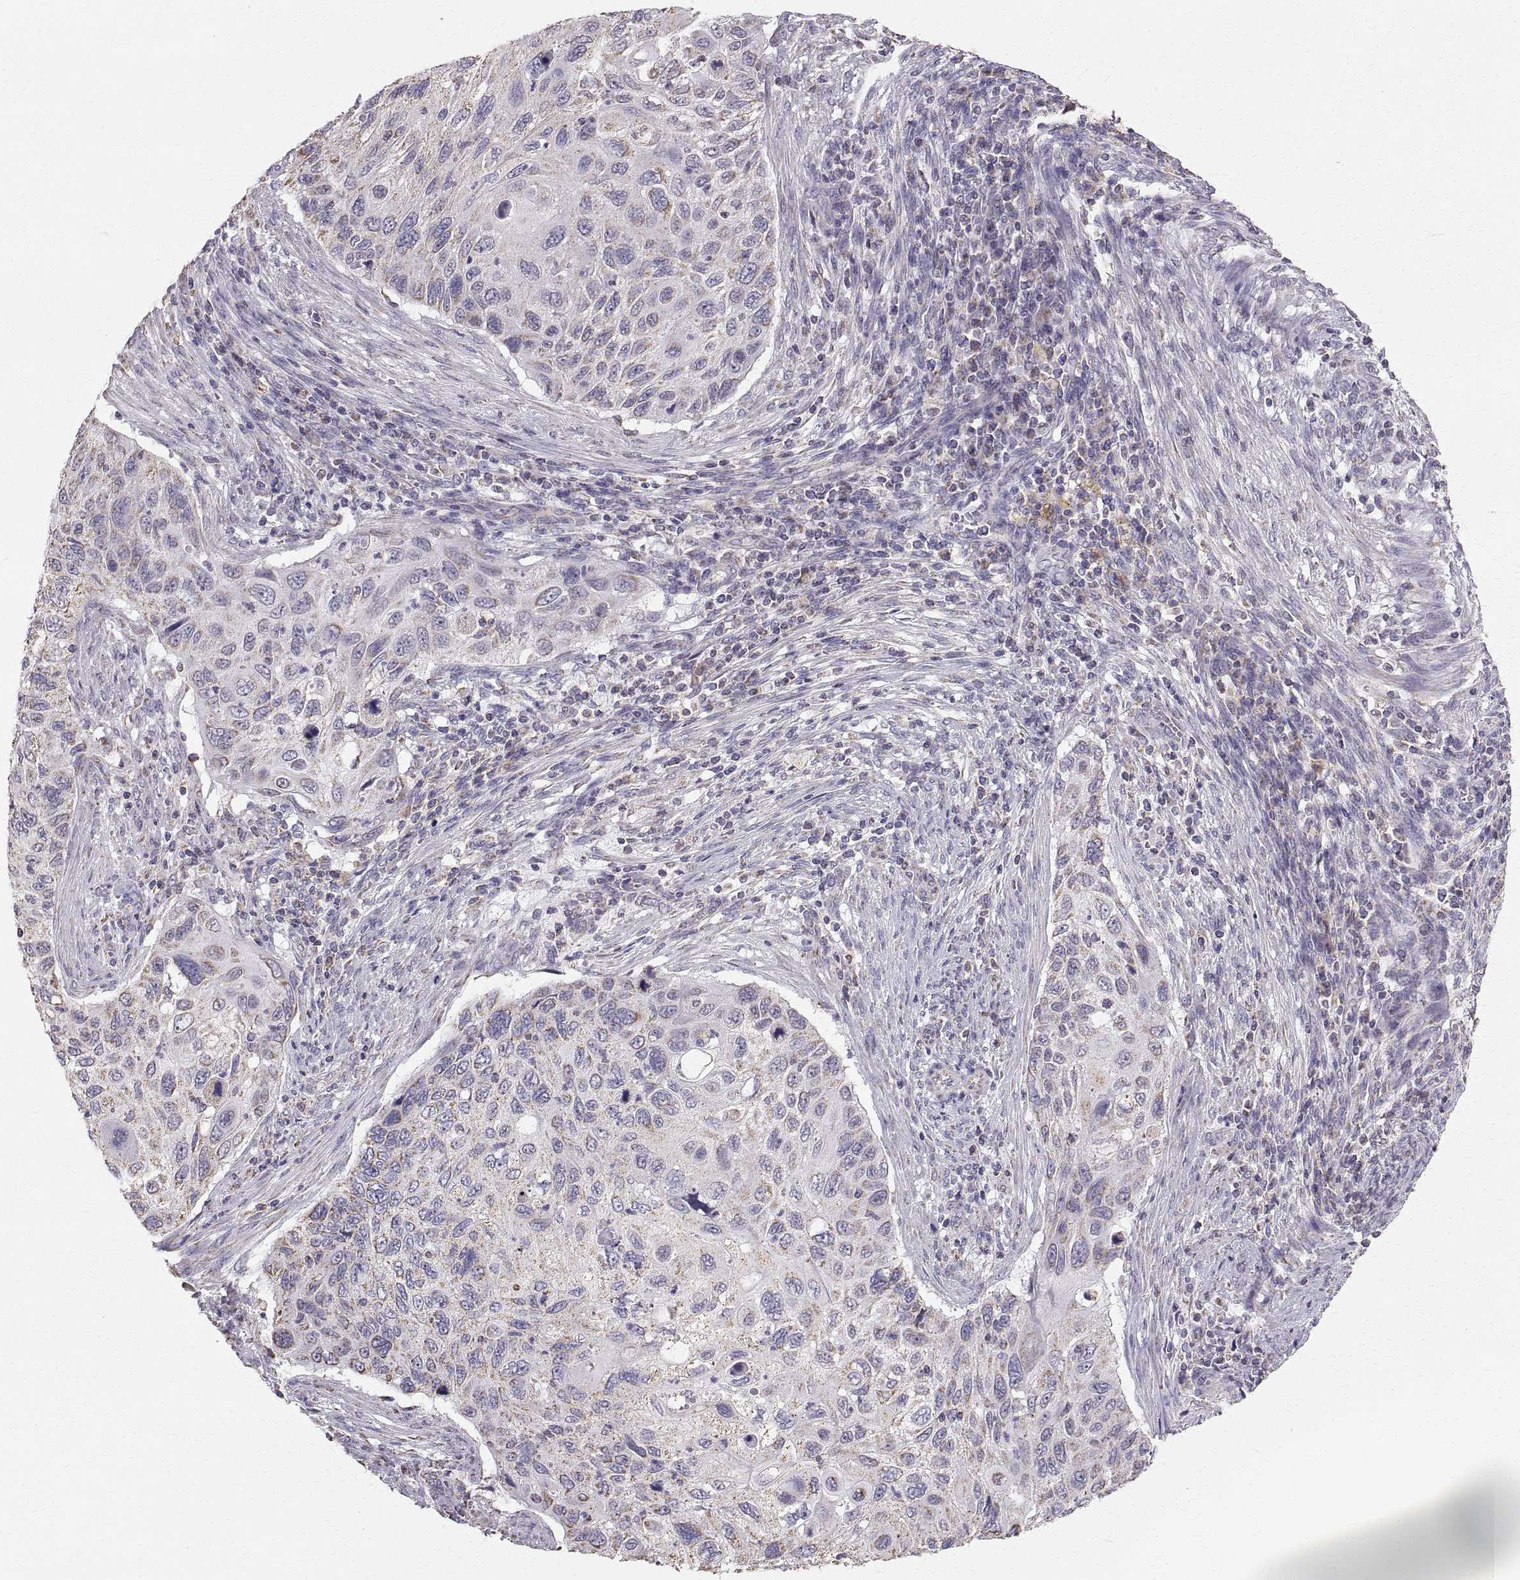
{"staining": {"intensity": "negative", "quantity": "none", "location": "none"}, "tissue": "cervical cancer", "cell_type": "Tumor cells", "image_type": "cancer", "snomed": [{"axis": "morphology", "description": "Squamous cell carcinoma, NOS"}, {"axis": "topography", "description": "Cervix"}], "caption": "Human squamous cell carcinoma (cervical) stained for a protein using immunohistochemistry reveals no expression in tumor cells.", "gene": "STMND1", "patient": {"sex": "female", "age": 70}}